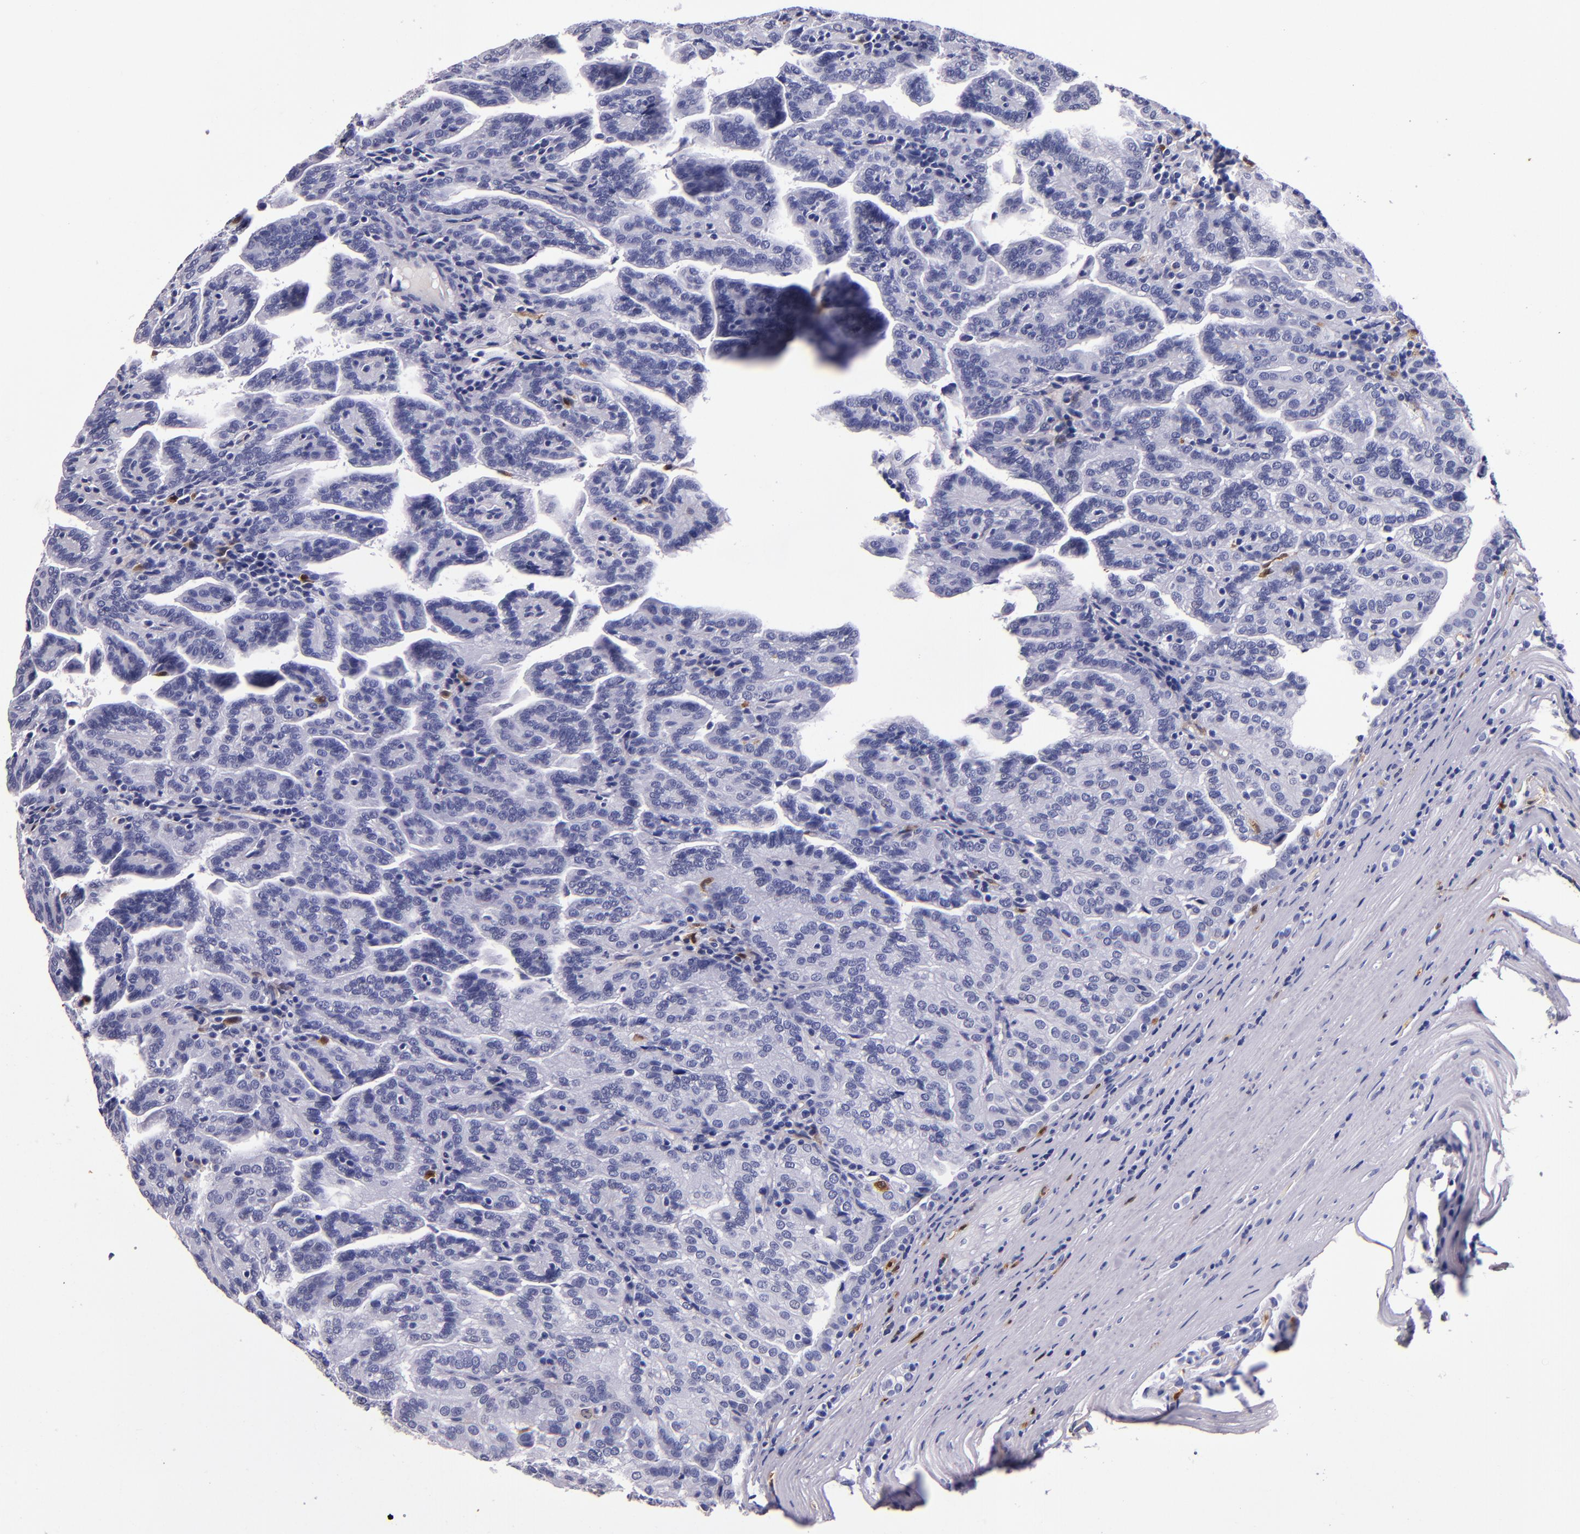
{"staining": {"intensity": "negative", "quantity": "none", "location": "none"}, "tissue": "renal cancer", "cell_type": "Tumor cells", "image_type": "cancer", "snomed": [{"axis": "morphology", "description": "Adenocarcinoma, NOS"}, {"axis": "topography", "description": "Kidney"}], "caption": "Immunohistochemical staining of adenocarcinoma (renal) displays no significant positivity in tumor cells. (Stains: DAB IHC with hematoxylin counter stain, Microscopy: brightfield microscopy at high magnification).", "gene": "S100A8", "patient": {"sex": "male", "age": 61}}